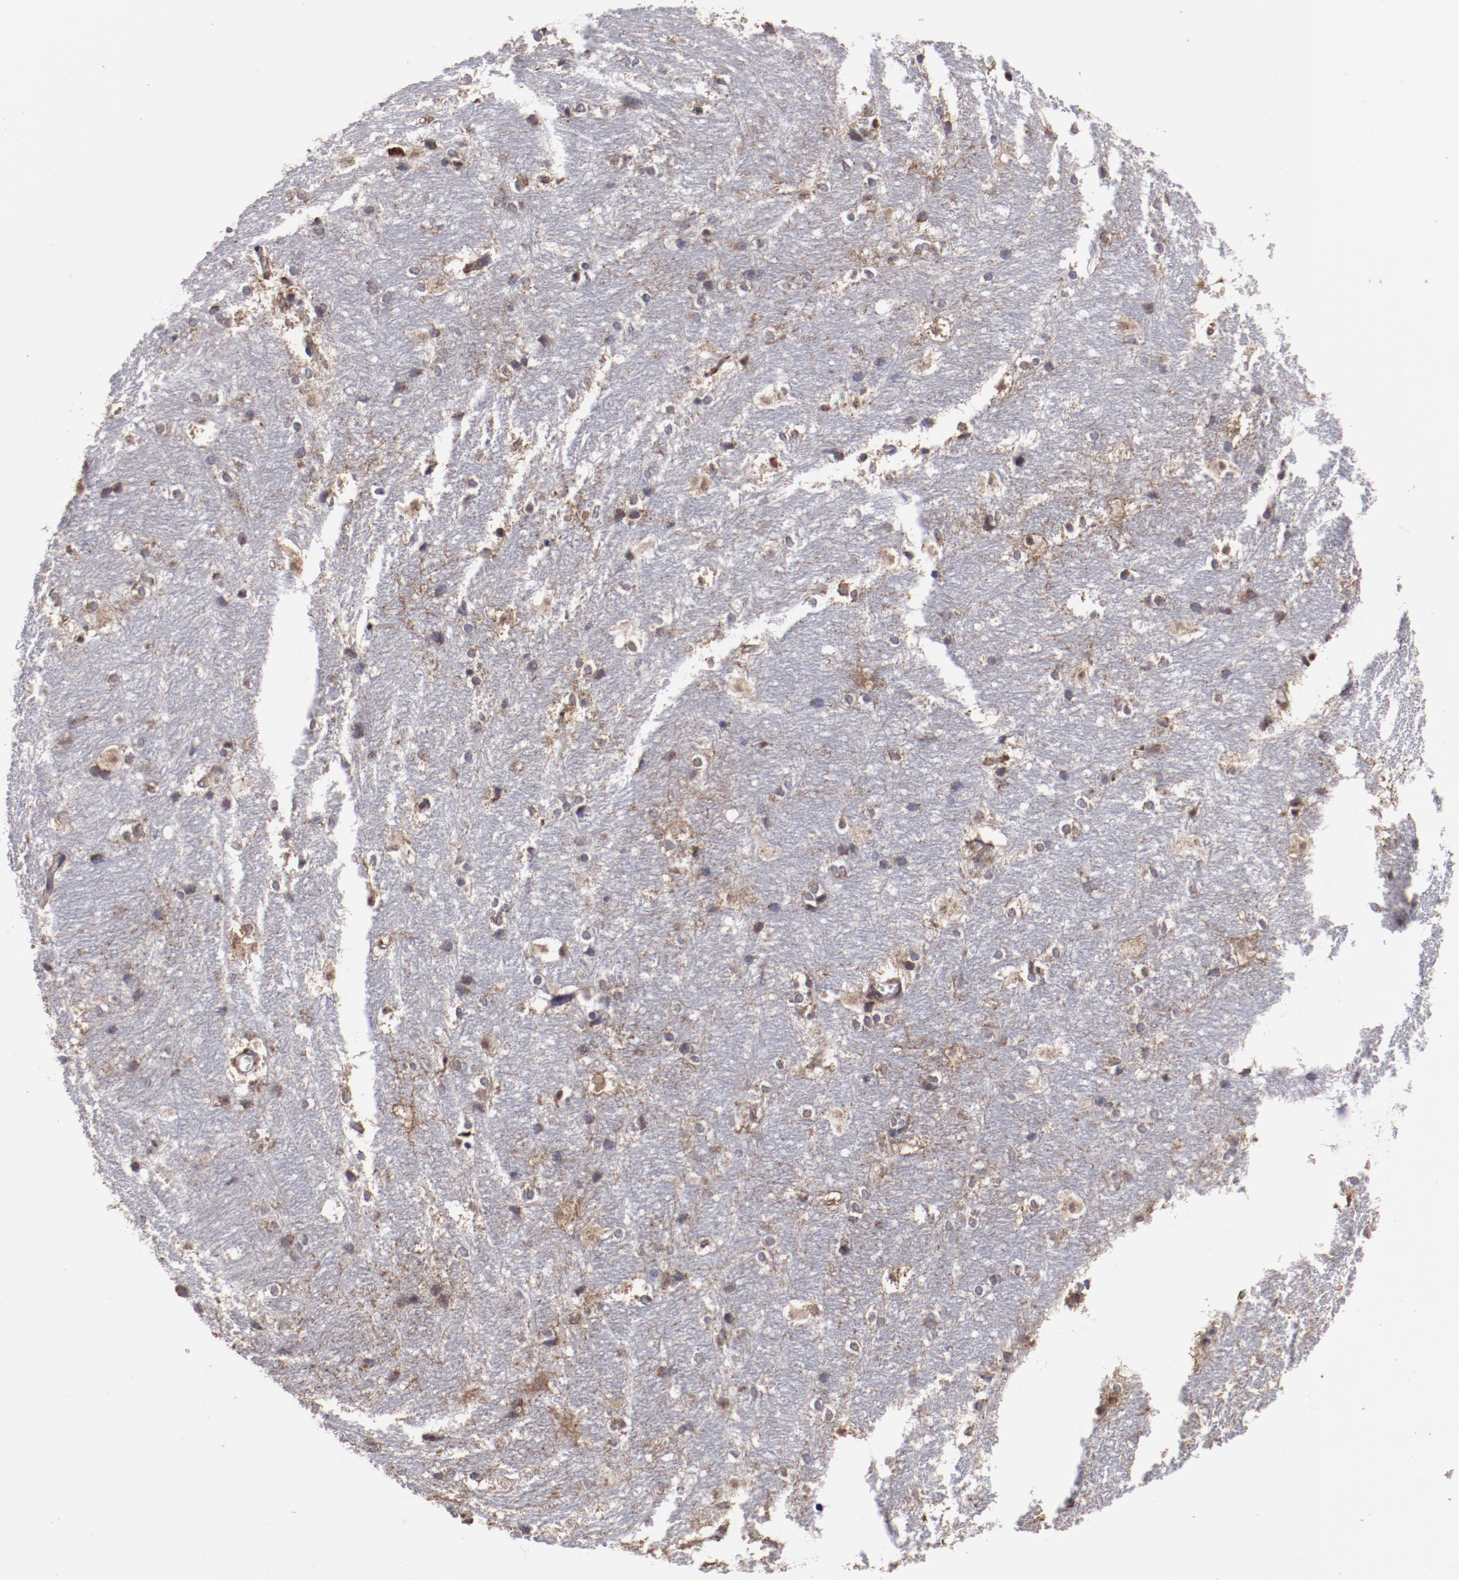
{"staining": {"intensity": "weak", "quantity": "25%-75%", "location": "cytoplasmic/membranous"}, "tissue": "hippocampus", "cell_type": "Glial cells", "image_type": "normal", "snomed": [{"axis": "morphology", "description": "Normal tissue, NOS"}, {"axis": "topography", "description": "Hippocampus"}], "caption": "DAB (3,3'-diaminobenzidine) immunohistochemical staining of benign hippocampus exhibits weak cytoplasmic/membranous protein expression in approximately 25%-75% of glial cells.", "gene": "RPS4X", "patient": {"sex": "female", "age": 19}}